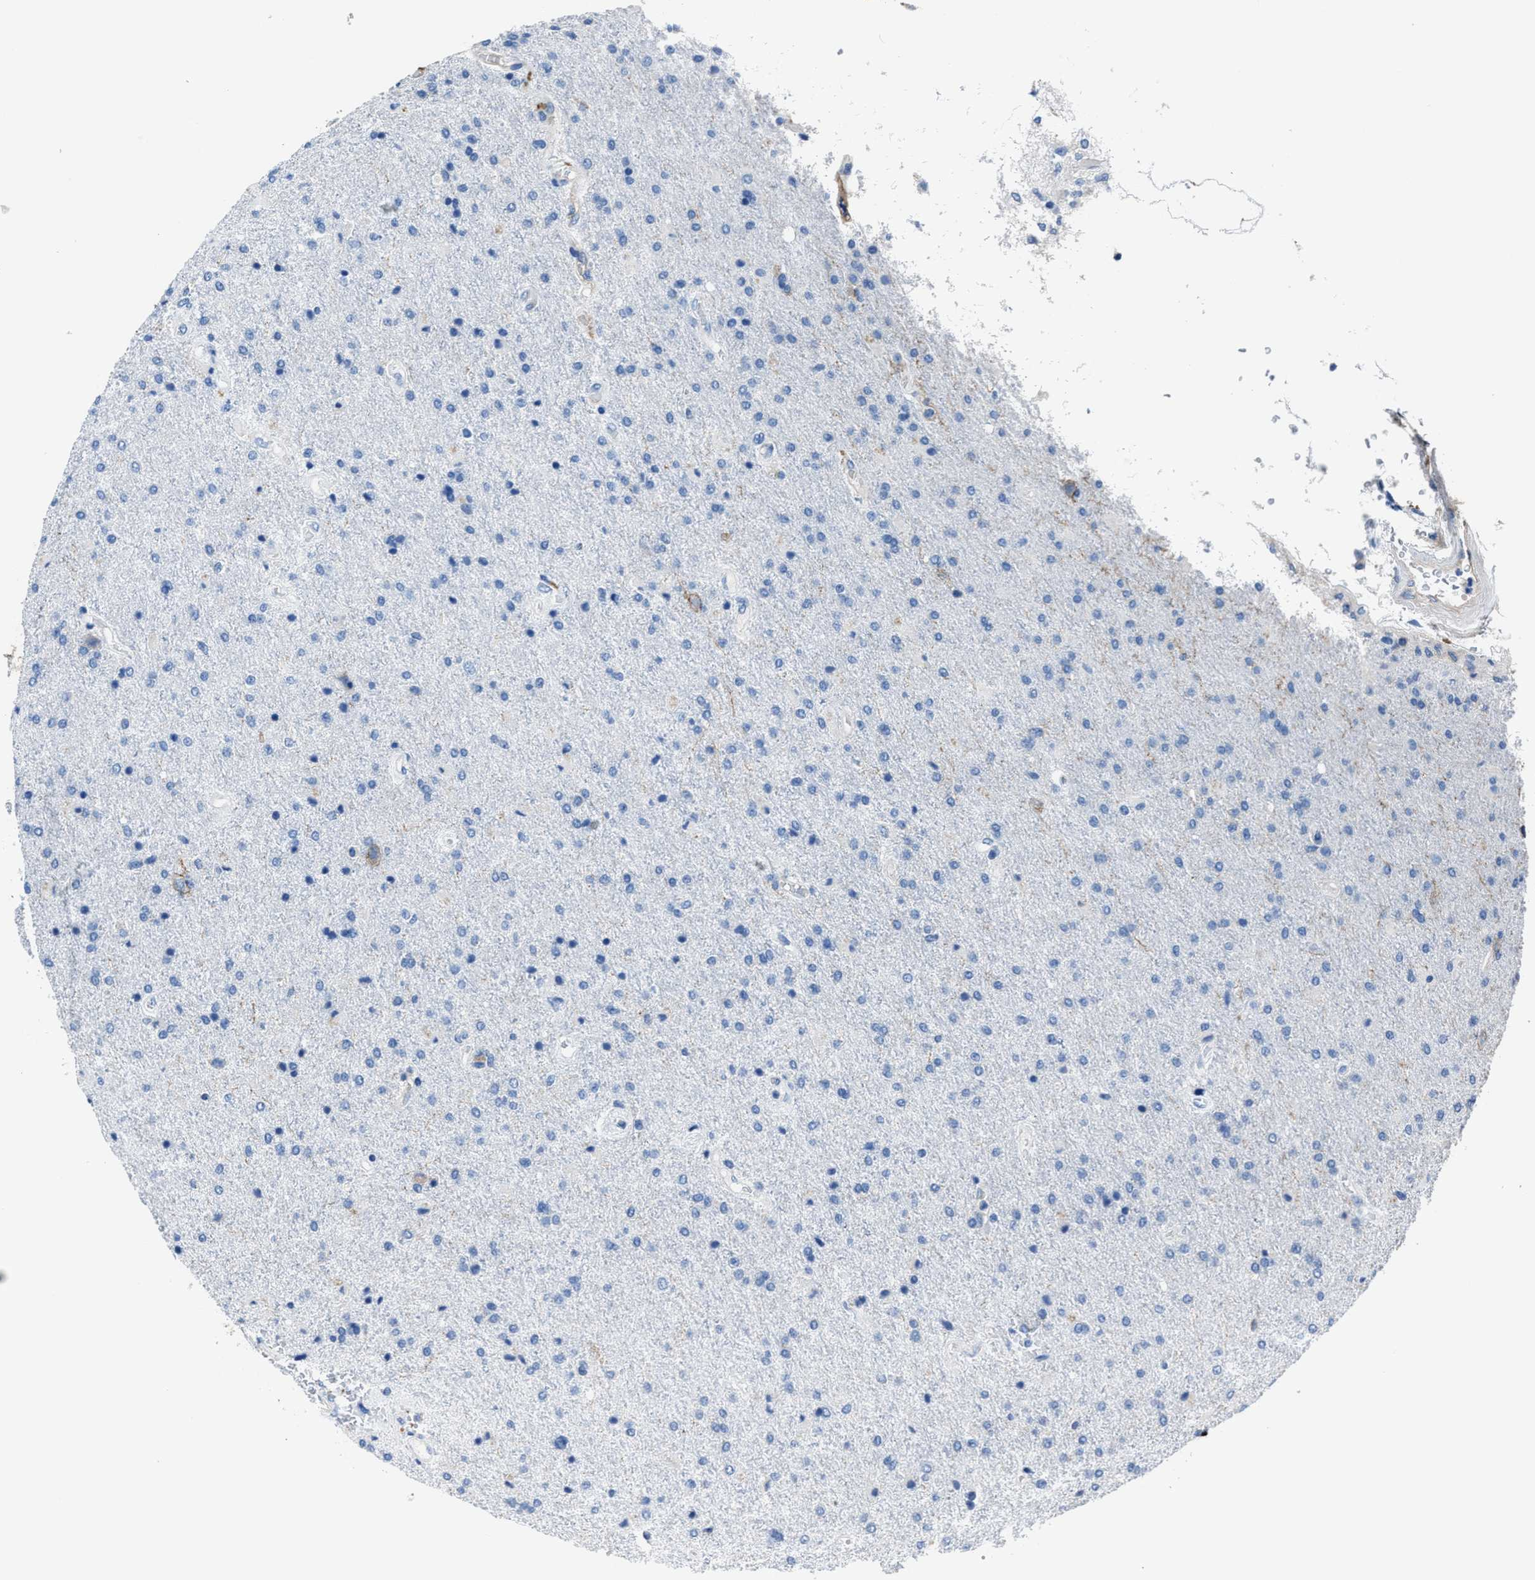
{"staining": {"intensity": "negative", "quantity": "none", "location": "none"}, "tissue": "glioma", "cell_type": "Tumor cells", "image_type": "cancer", "snomed": [{"axis": "morphology", "description": "Glioma, malignant, High grade"}, {"axis": "topography", "description": "Brain"}], "caption": "High power microscopy photomicrograph of an immunohistochemistry (IHC) image of malignant glioma (high-grade), revealing no significant positivity in tumor cells.", "gene": "LMO7", "patient": {"sex": "male", "age": 72}}